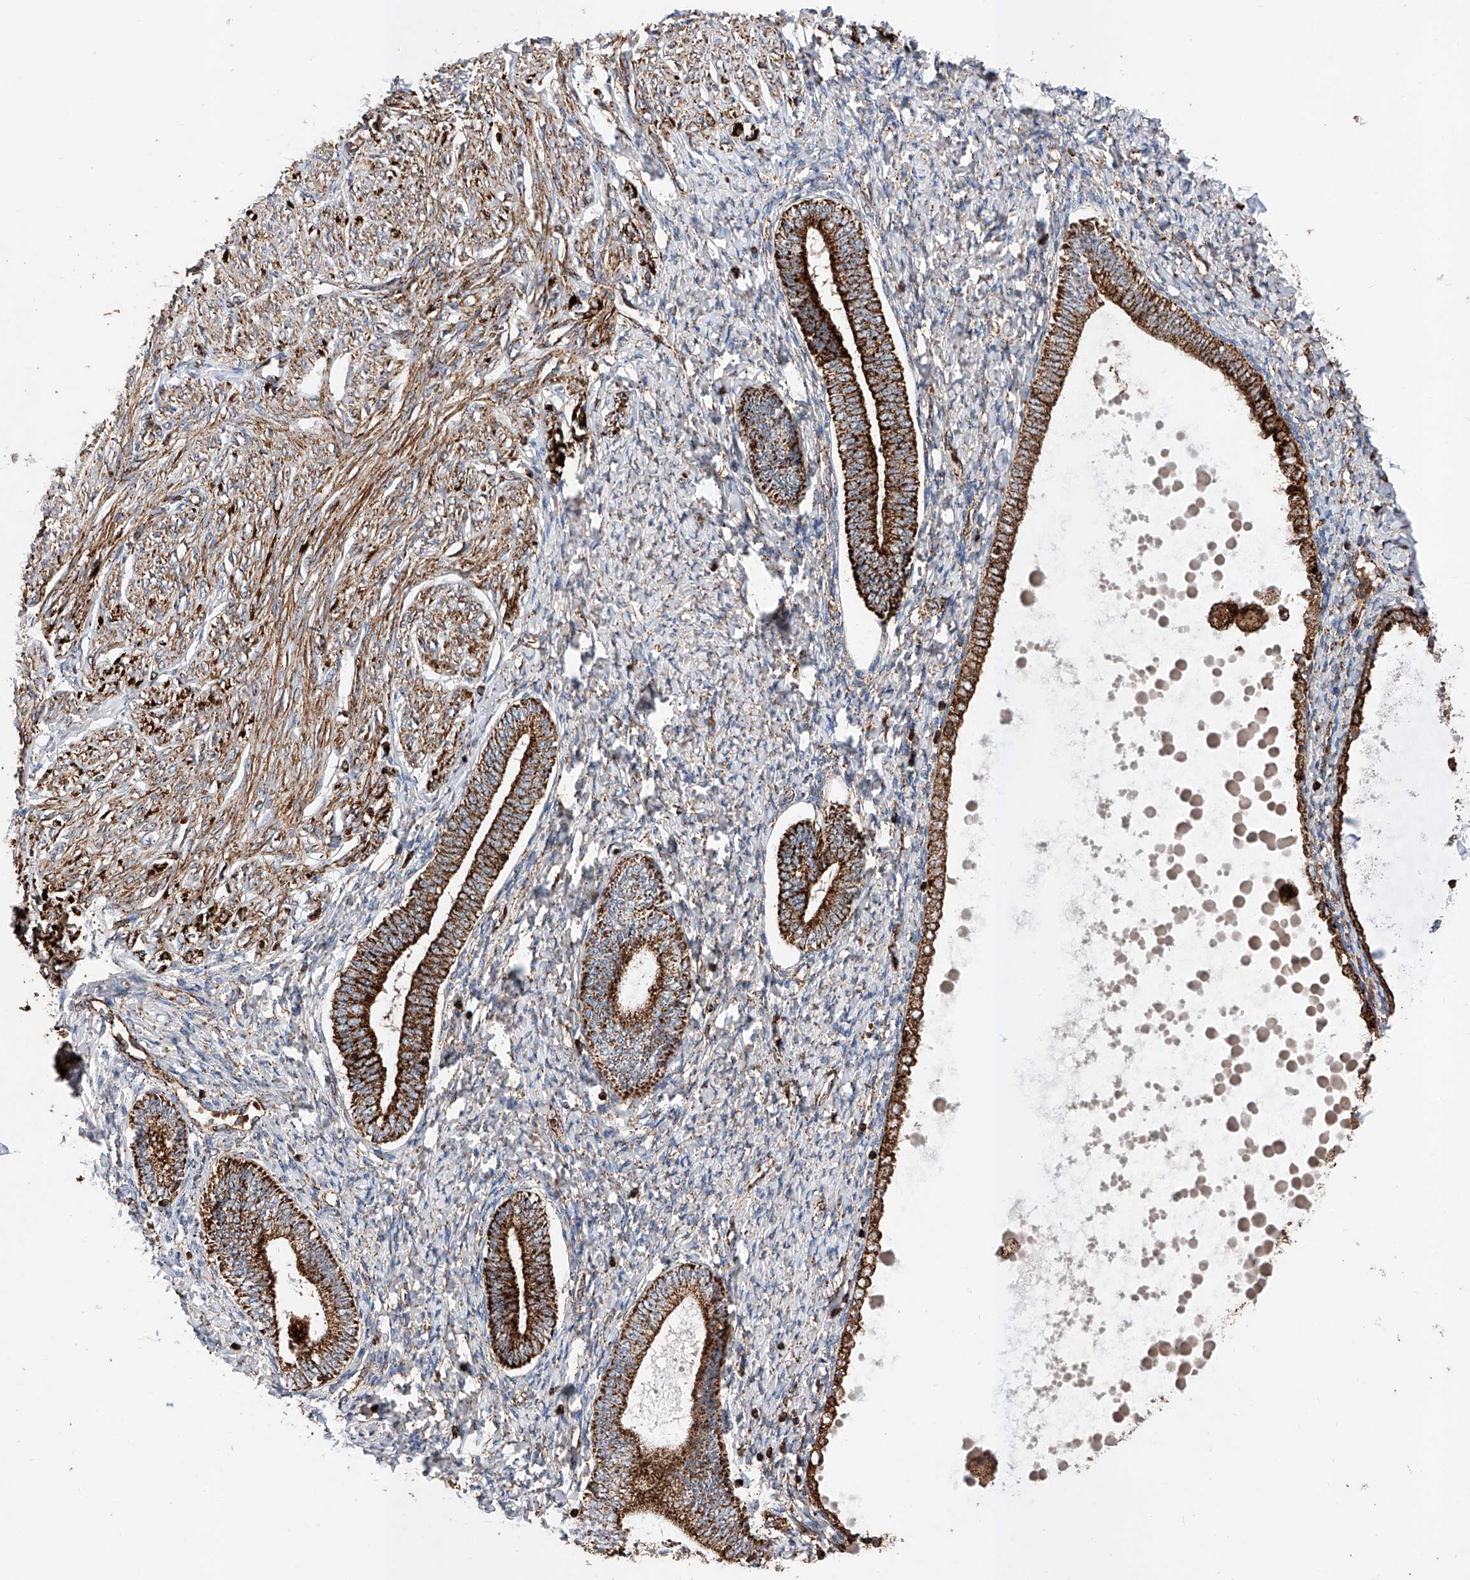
{"staining": {"intensity": "moderate", "quantity": "<25%", "location": "cytoplasmic/membranous"}, "tissue": "endometrium", "cell_type": "Cells in endometrial stroma", "image_type": "normal", "snomed": [{"axis": "morphology", "description": "Normal tissue, NOS"}, {"axis": "topography", "description": "Endometrium"}], "caption": "This image displays benign endometrium stained with immunohistochemistry to label a protein in brown. The cytoplasmic/membranous of cells in endometrial stroma show moderate positivity for the protein. Nuclei are counter-stained blue.", "gene": "PISD", "patient": {"sex": "female", "age": 72}}